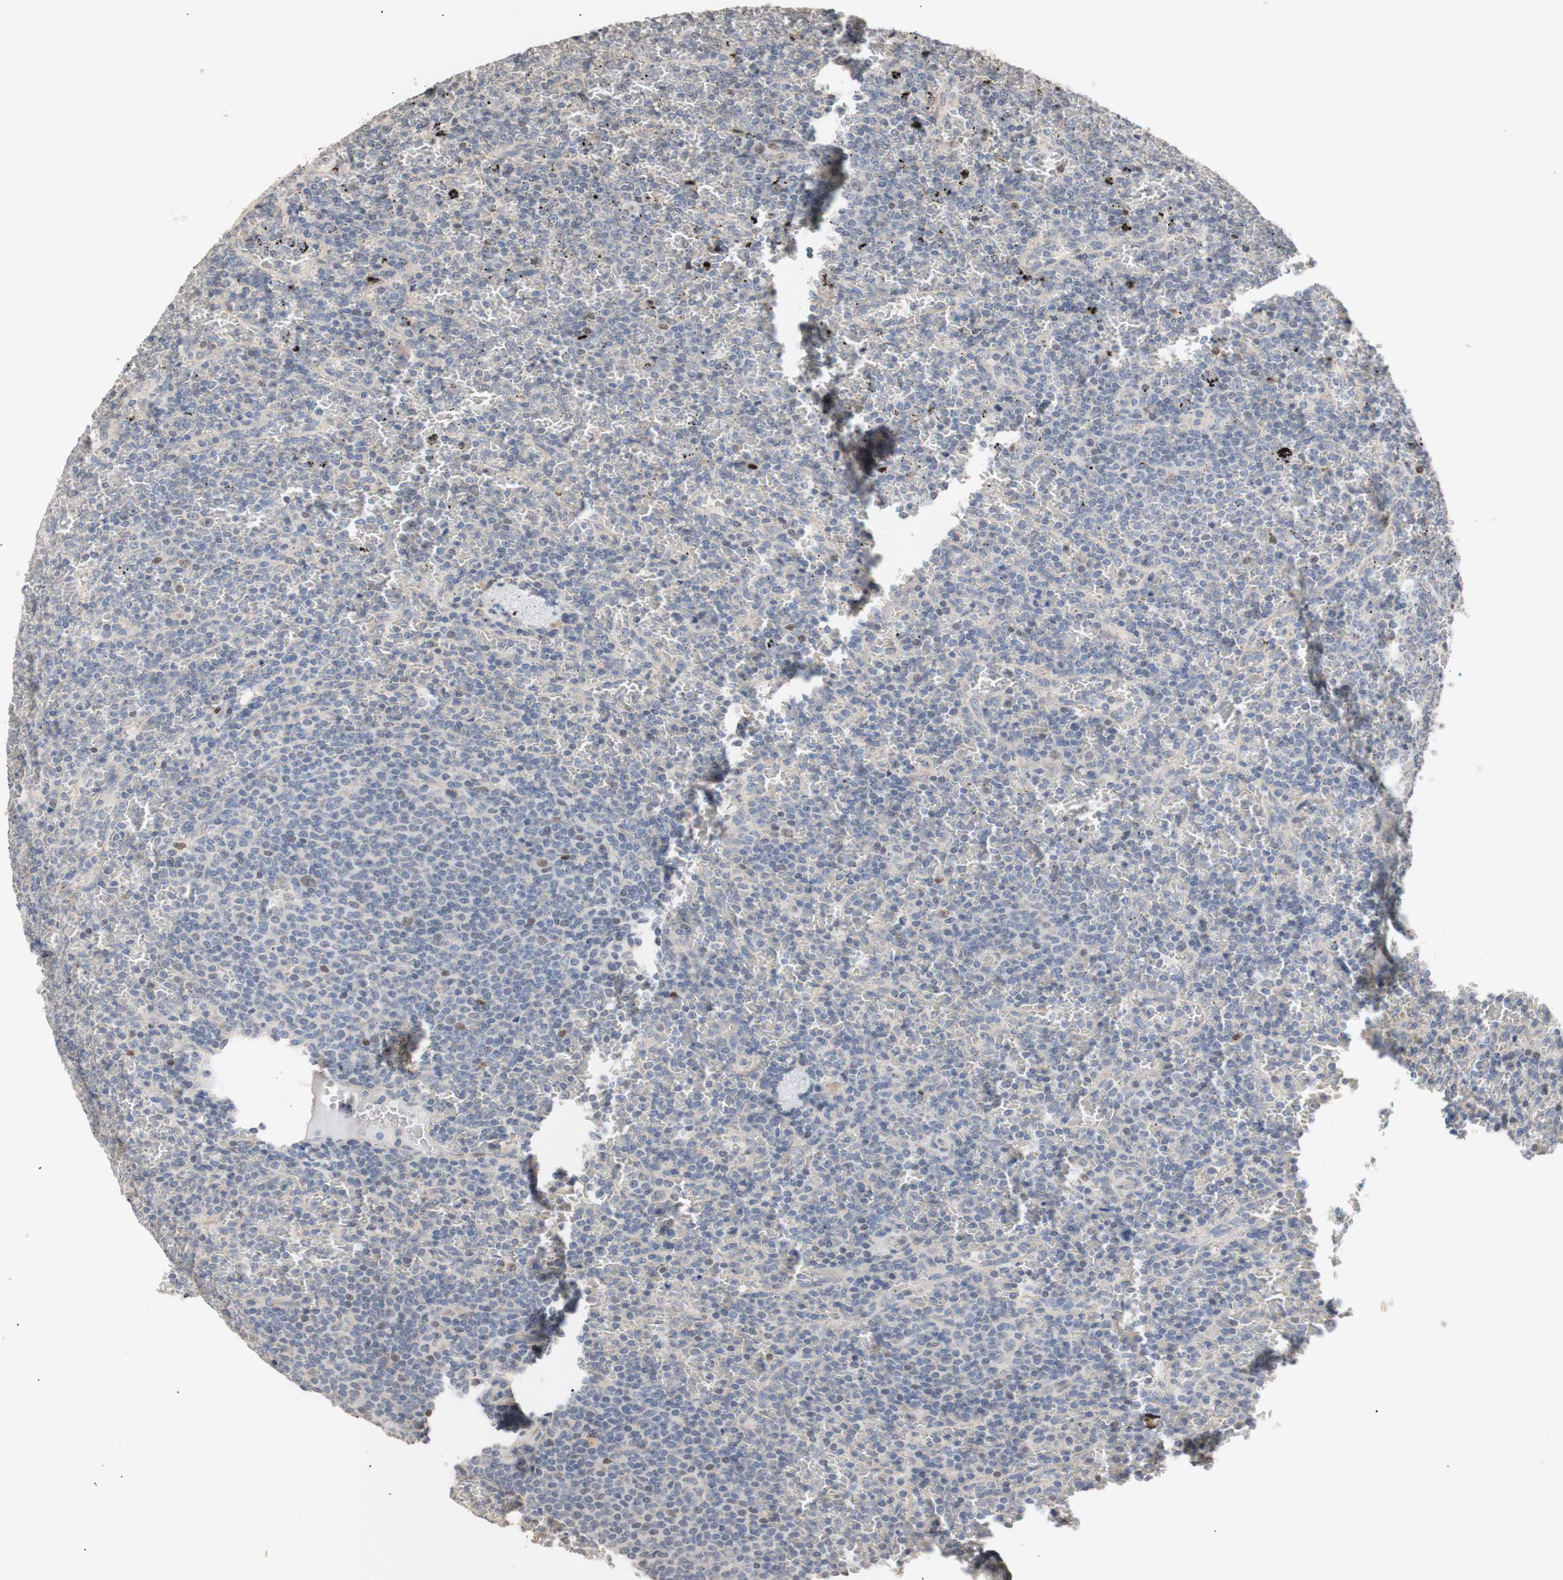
{"staining": {"intensity": "negative", "quantity": "none", "location": "none"}, "tissue": "lymphoma", "cell_type": "Tumor cells", "image_type": "cancer", "snomed": [{"axis": "morphology", "description": "Malignant lymphoma, non-Hodgkin's type, Low grade"}, {"axis": "topography", "description": "Spleen"}], "caption": "High power microscopy photomicrograph of an immunohistochemistry micrograph of low-grade malignant lymphoma, non-Hodgkin's type, revealing no significant positivity in tumor cells.", "gene": "FOSB", "patient": {"sex": "female", "age": 77}}